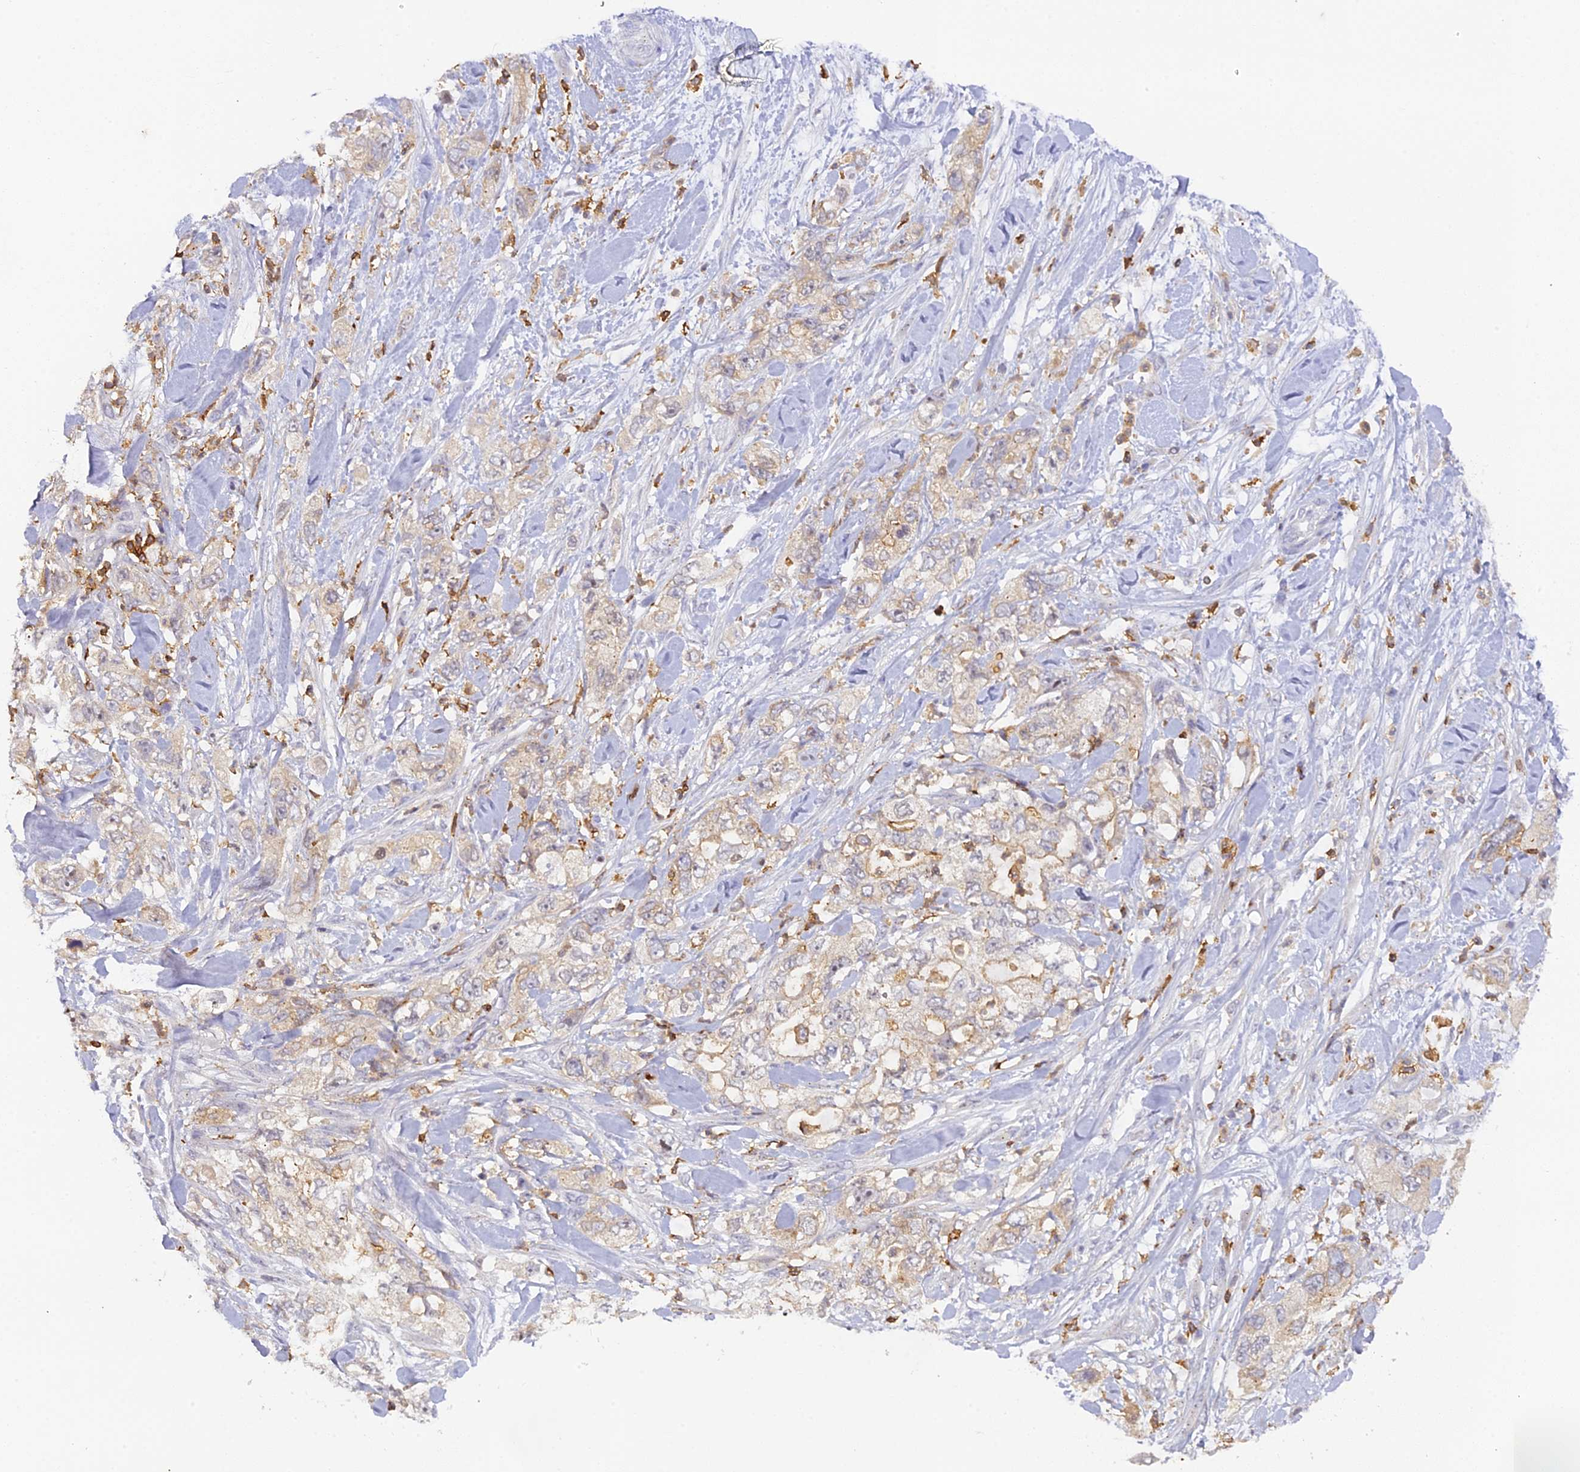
{"staining": {"intensity": "weak", "quantity": "<25%", "location": "cytoplasmic/membranous"}, "tissue": "pancreatic cancer", "cell_type": "Tumor cells", "image_type": "cancer", "snomed": [{"axis": "morphology", "description": "Adenocarcinoma, NOS"}, {"axis": "topography", "description": "Pancreas"}], "caption": "Immunohistochemistry photomicrograph of neoplastic tissue: human adenocarcinoma (pancreatic) stained with DAB (3,3'-diaminobenzidine) shows no significant protein positivity in tumor cells. (Brightfield microscopy of DAB immunohistochemistry (IHC) at high magnification).", "gene": "FYB1", "patient": {"sex": "female", "age": 73}}